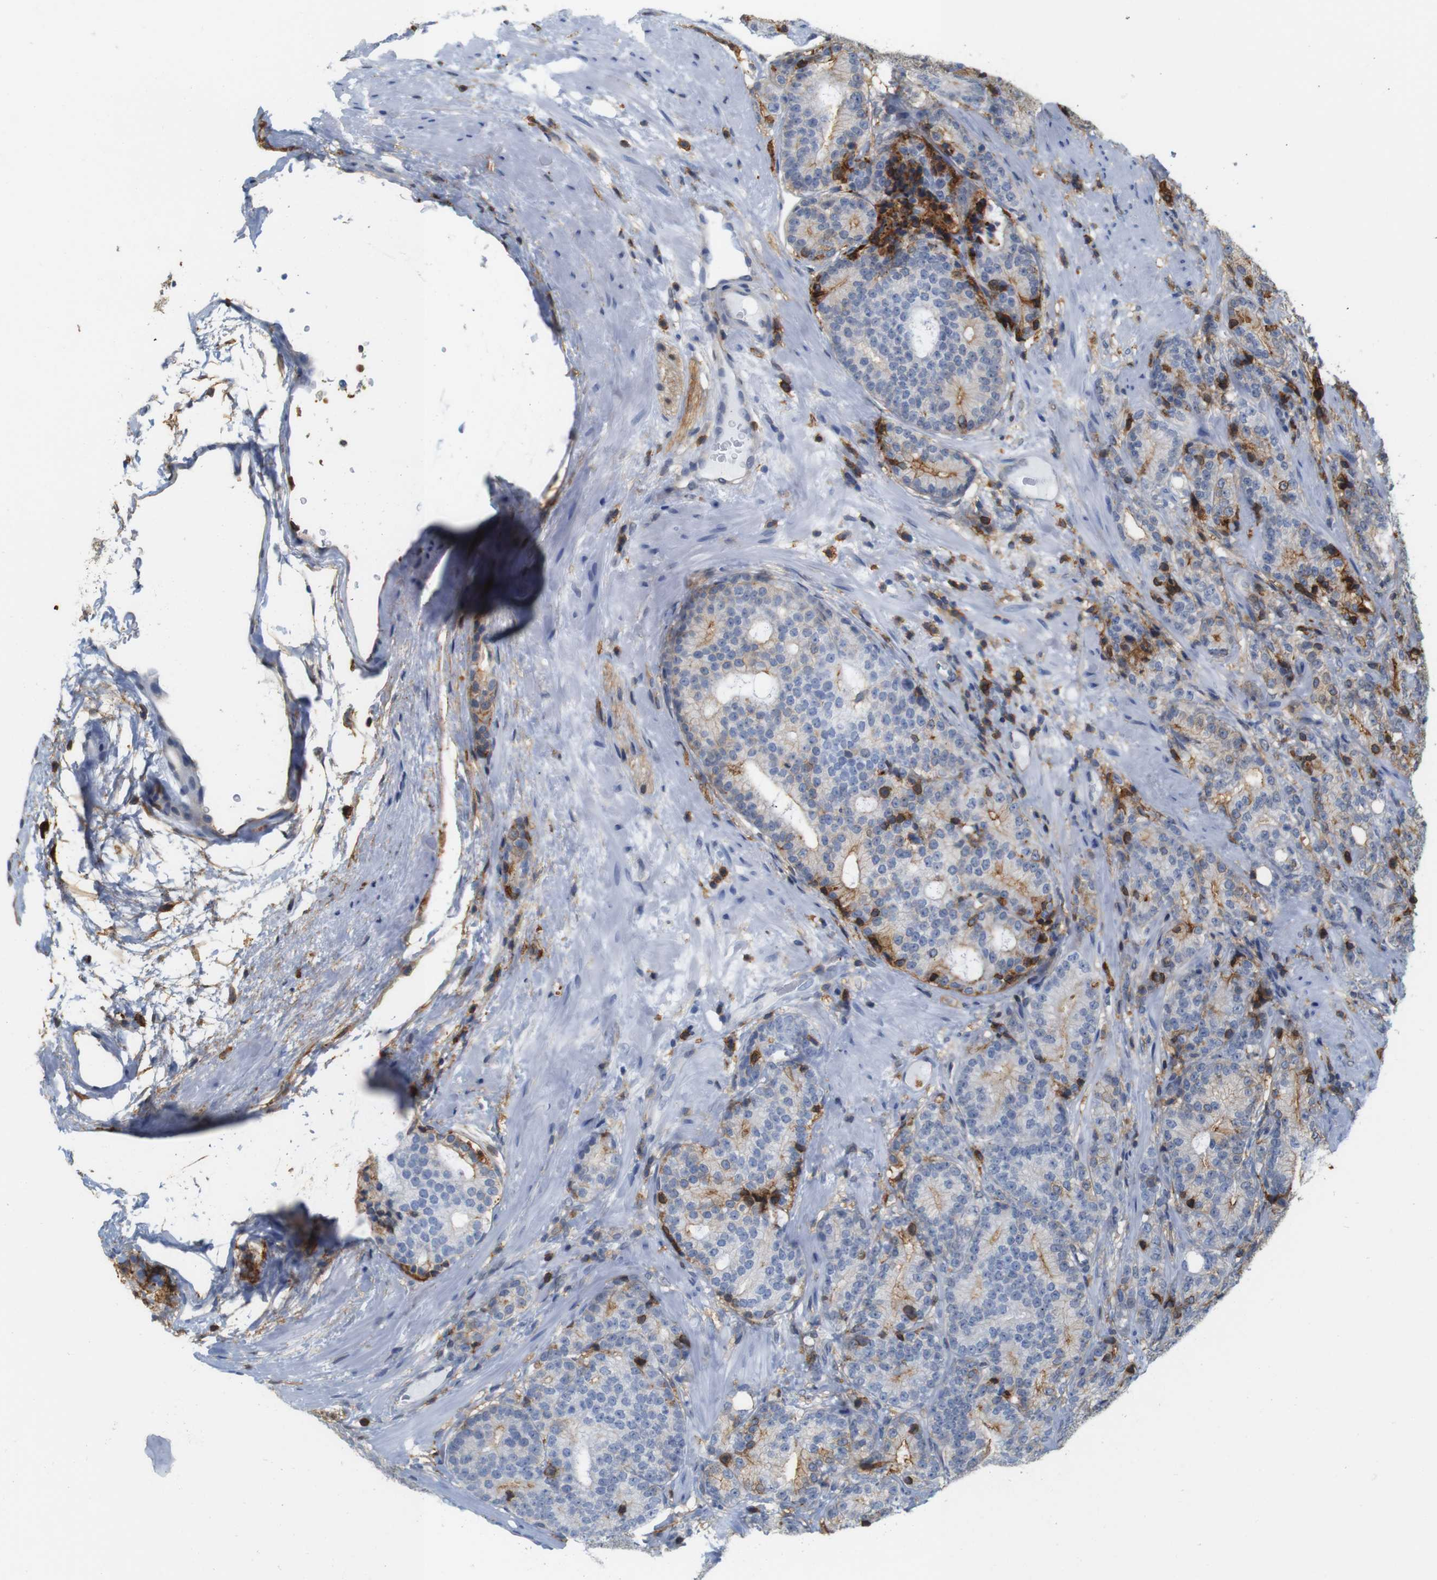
{"staining": {"intensity": "weak", "quantity": "25%-75%", "location": "cytoplasmic/membranous"}, "tissue": "prostate cancer", "cell_type": "Tumor cells", "image_type": "cancer", "snomed": [{"axis": "morphology", "description": "Adenocarcinoma, High grade"}, {"axis": "topography", "description": "Prostate"}], "caption": "The micrograph demonstrates staining of prostate adenocarcinoma (high-grade), revealing weak cytoplasmic/membranous protein positivity (brown color) within tumor cells.", "gene": "ANXA1", "patient": {"sex": "male", "age": 61}}